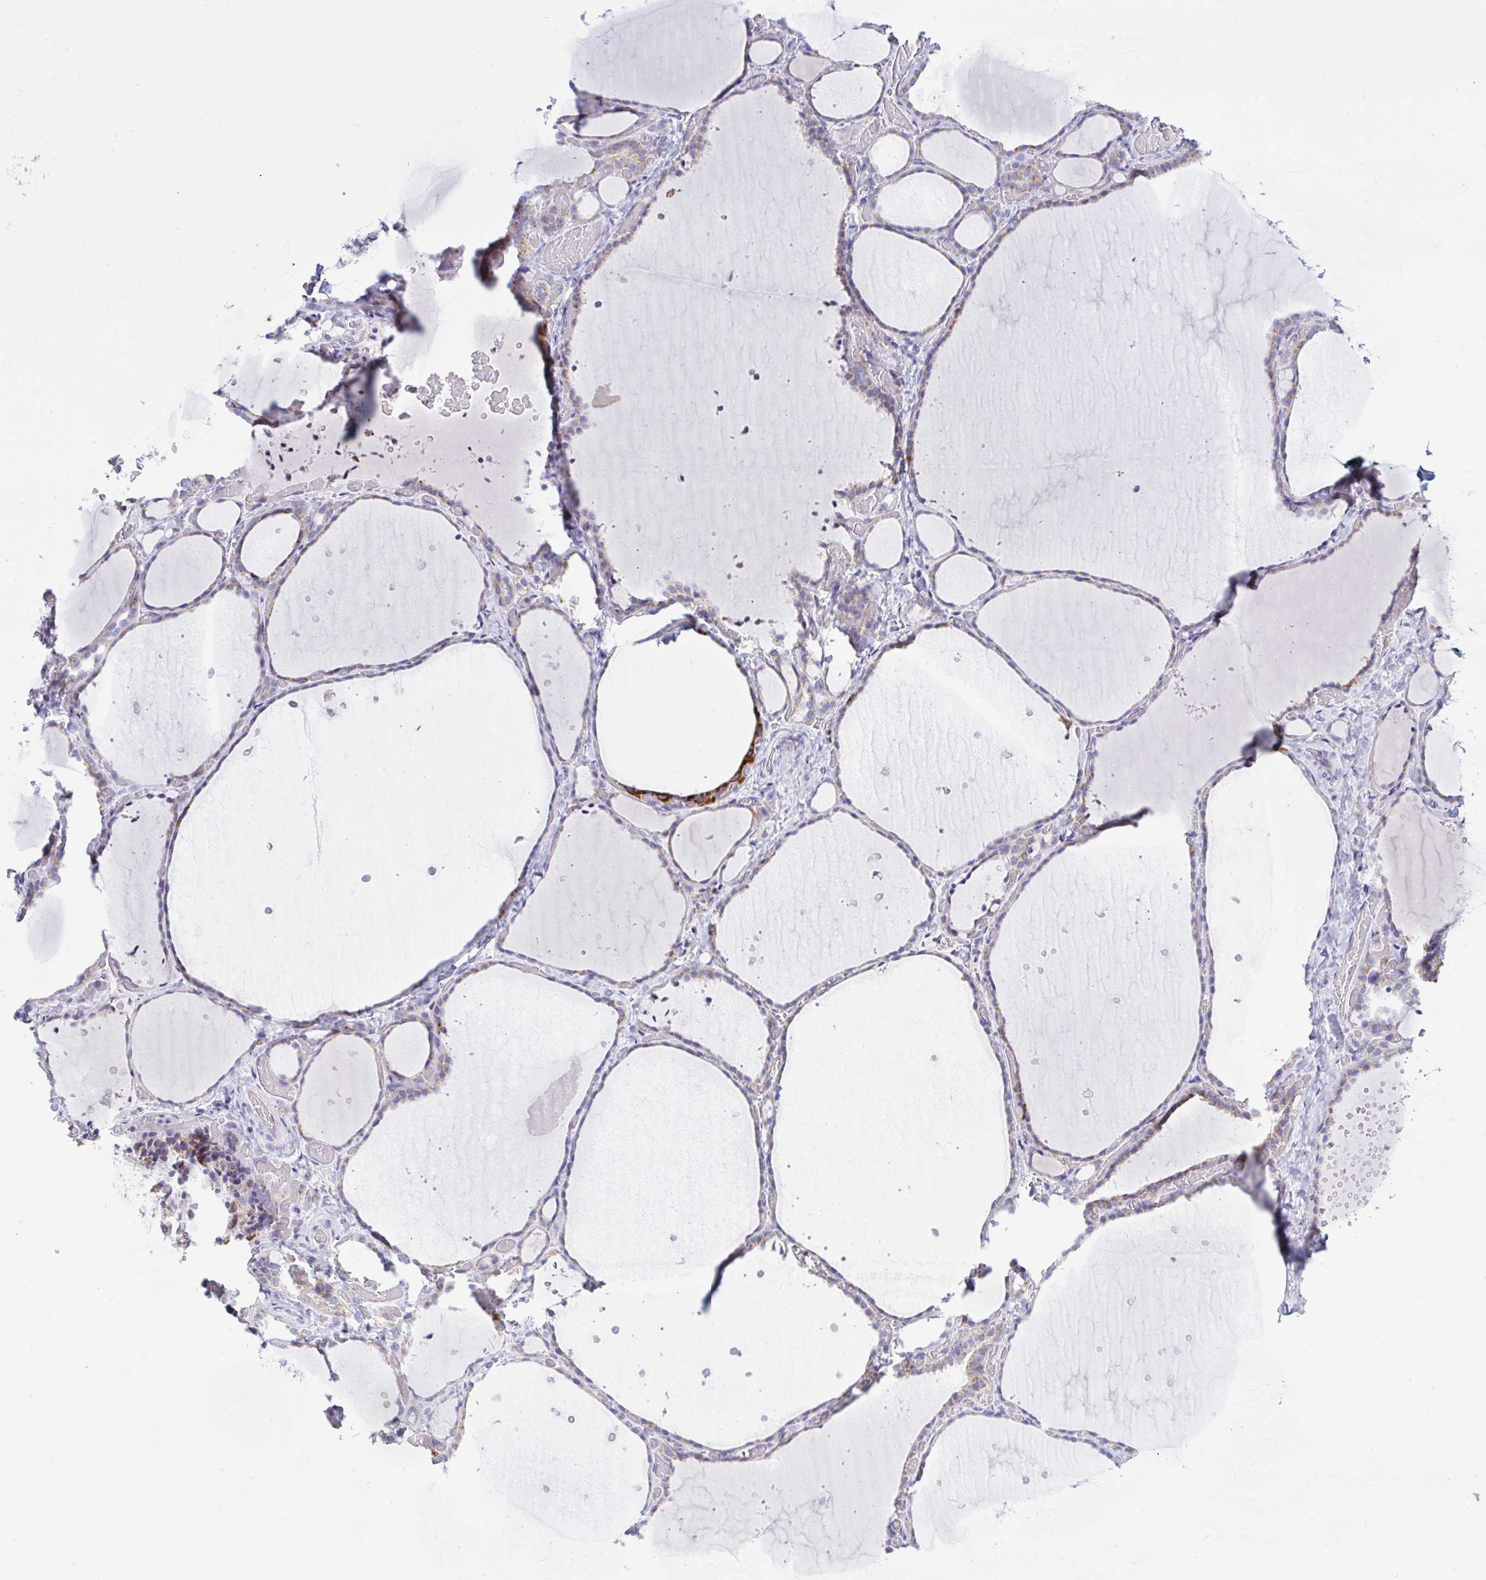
{"staining": {"intensity": "strong", "quantity": "<25%", "location": "cytoplasmic/membranous"}, "tissue": "thyroid gland", "cell_type": "Glandular cells", "image_type": "normal", "snomed": [{"axis": "morphology", "description": "Normal tissue, NOS"}, {"axis": "topography", "description": "Thyroid gland"}], "caption": "A medium amount of strong cytoplasmic/membranous positivity is present in approximately <25% of glandular cells in benign thyroid gland.", "gene": "HSPE1", "patient": {"sex": "female", "age": 36}}